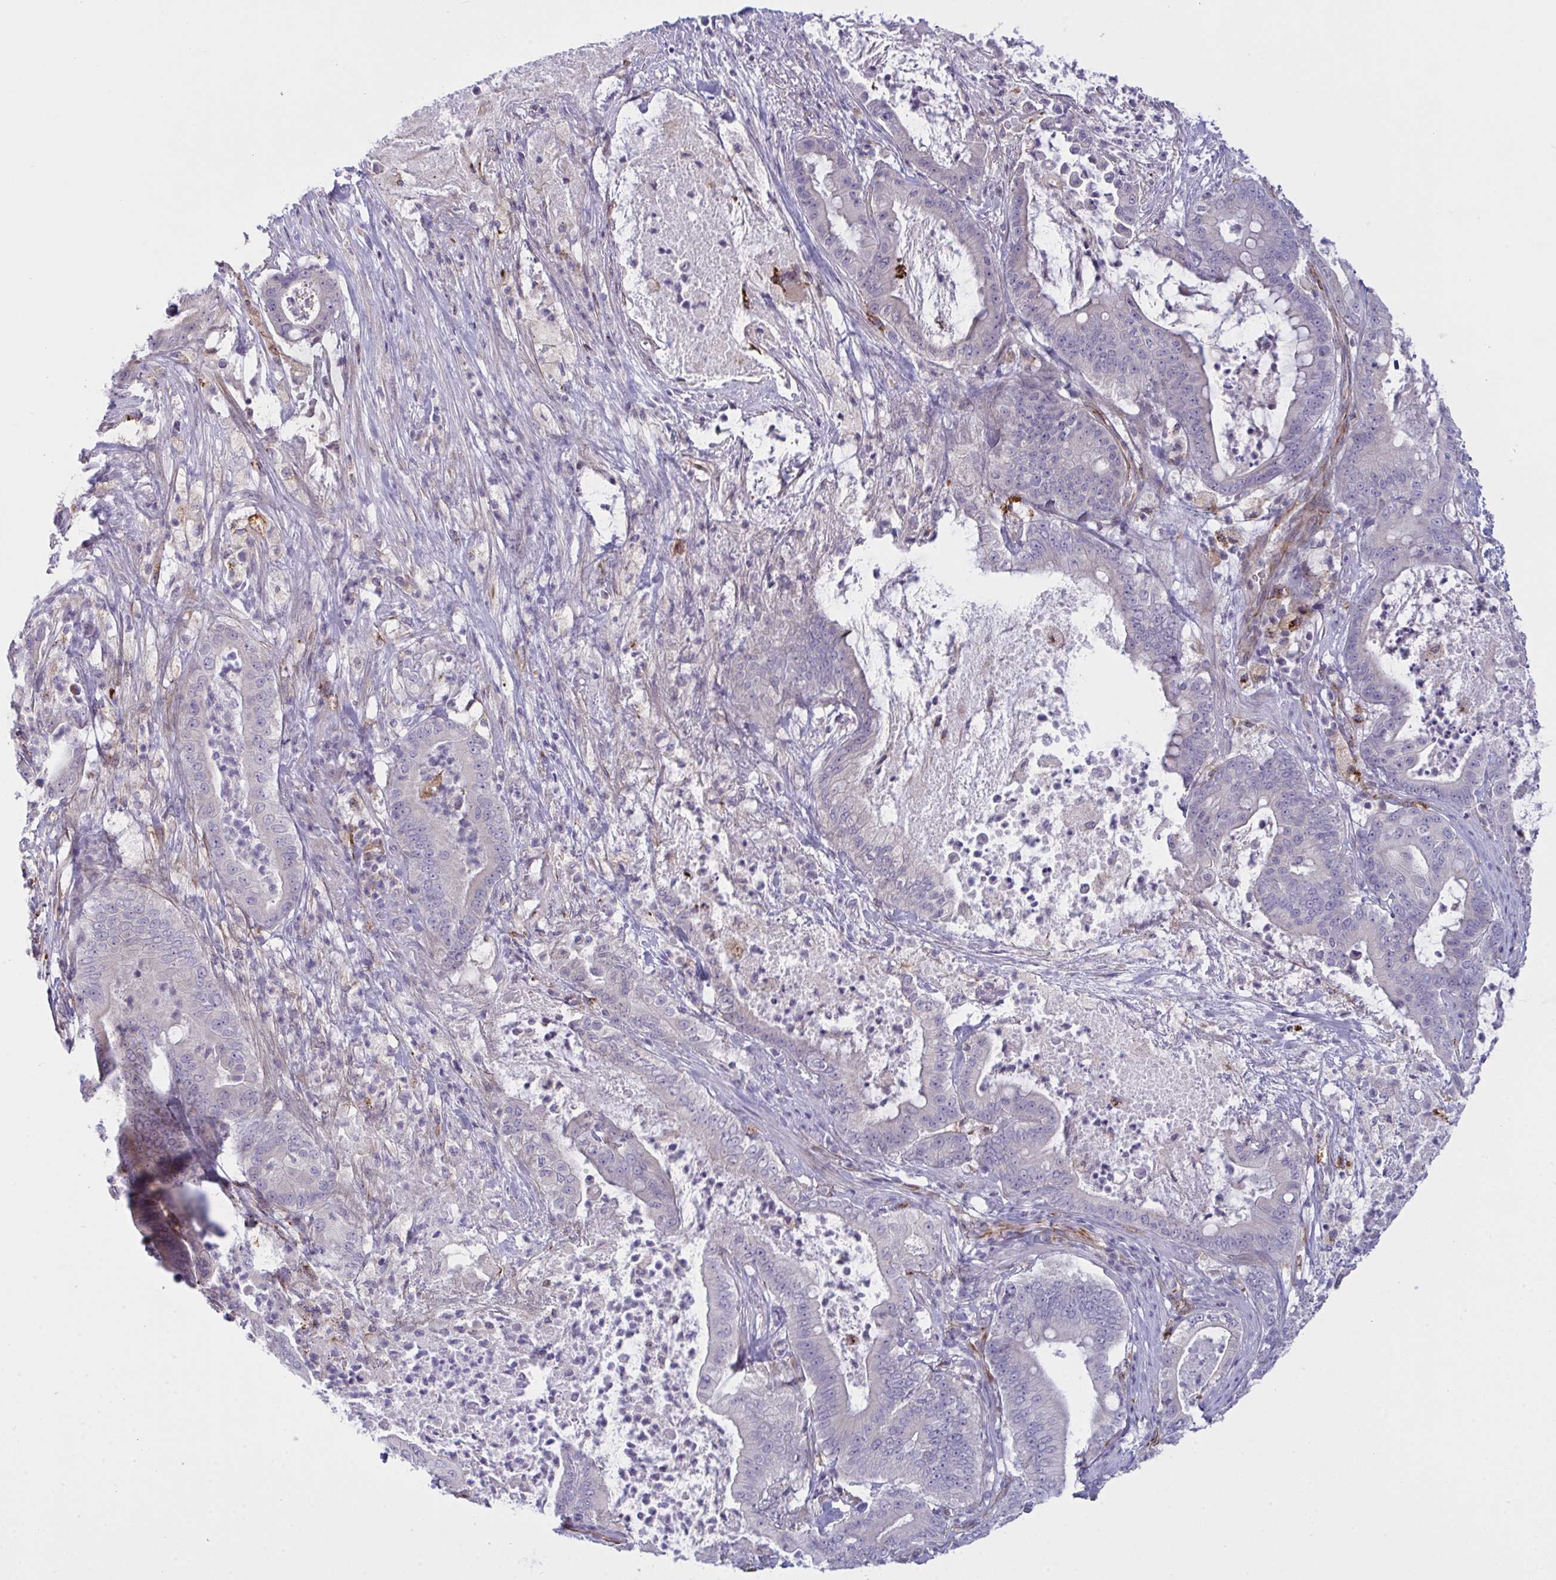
{"staining": {"intensity": "negative", "quantity": "none", "location": "none"}, "tissue": "pancreatic cancer", "cell_type": "Tumor cells", "image_type": "cancer", "snomed": [{"axis": "morphology", "description": "Adenocarcinoma, NOS"}, {"axis": "topography", "description": "Pancreas"}], "caption": "A high-resolution image shows immunohistochemistry (IHC) staining of pancreatic adenocarcinoma, which demonstrates no significant expression in tumor cells.", "gene": "DCBLD1", "patient": {"sex": "male", "age": 71}}